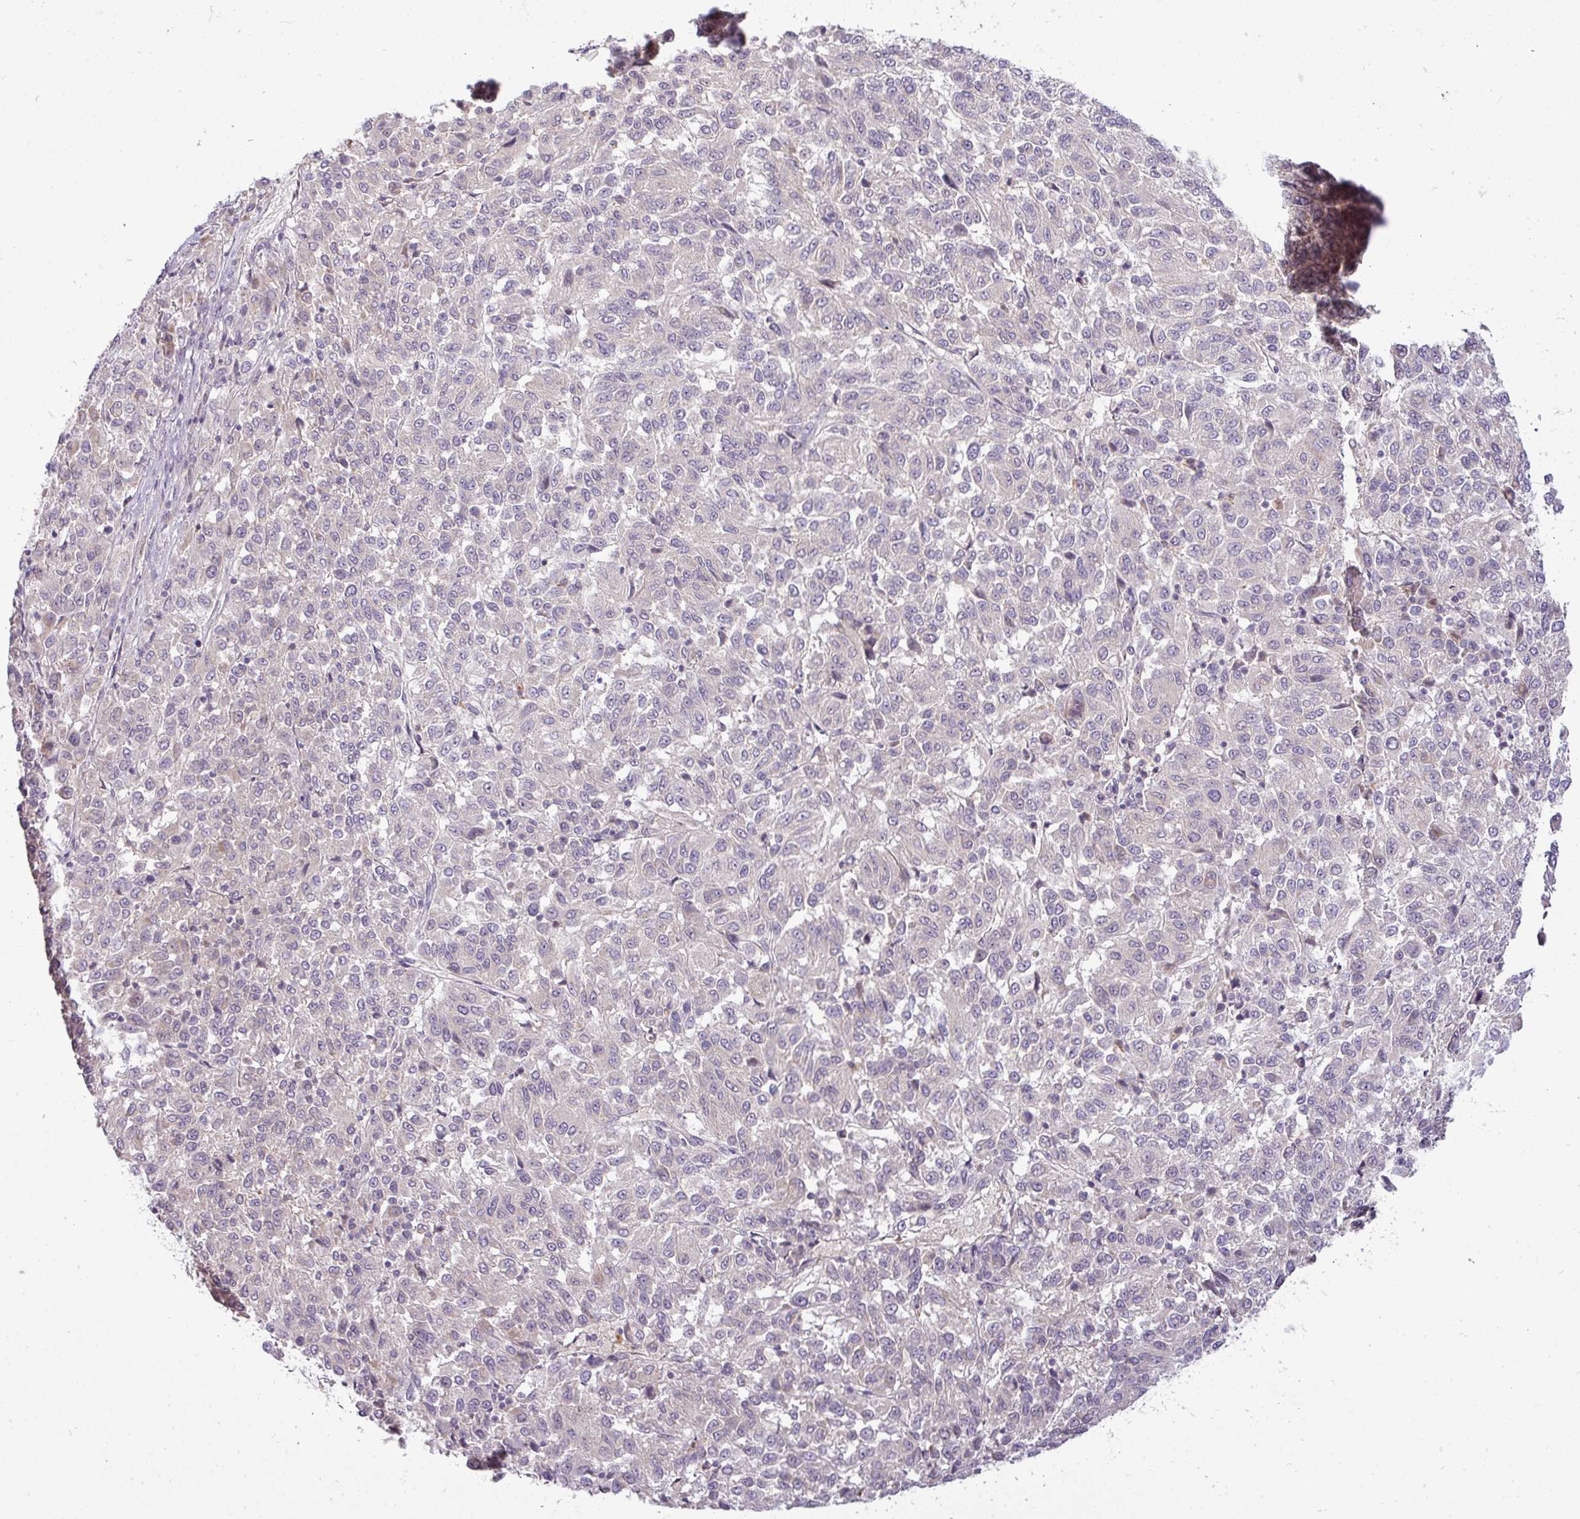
{"staining": {"intensity": "negative", "quantity": "none", "location": "none"}, "tissue": "melanoma", "cell_type": "Tumor cells", "image_type": "cancer", "snomed": [{"axis": "morphology", "description": "Malignant melanoma, Metastatic site"}, {"axis": "topography", "description": "Lung"}], "caption": "An immunohistochemistry (IHC) histopathology image of malignant melanoma (metastatic site) is shown. There is no staining in tumor cells of malignant melanoma (metastatic site).", "gene": "APOM", "patient": {"sex": "male", "age": 64}}